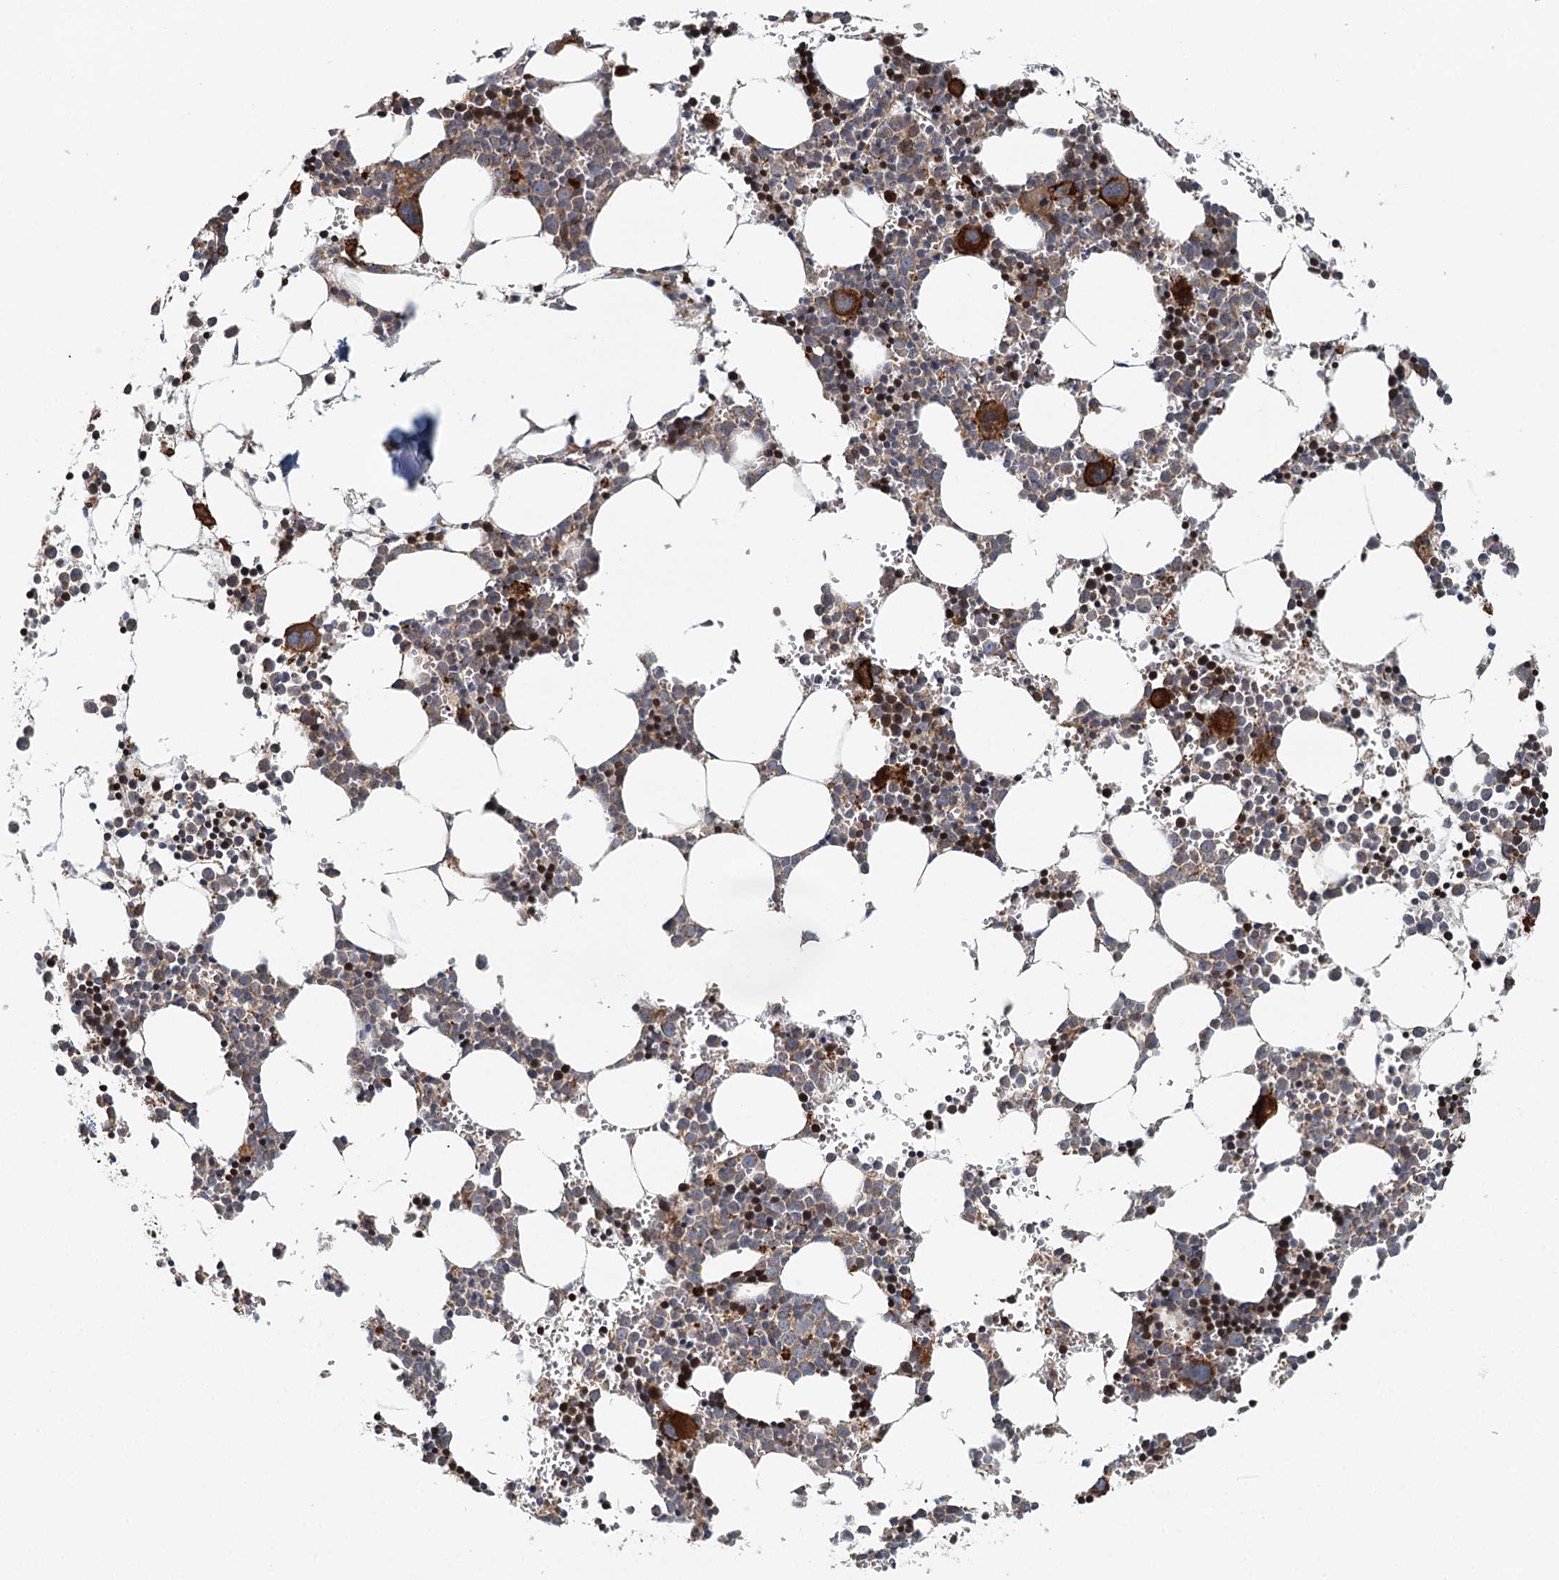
{"staining": {"intensity": "strong", "quantity": "25%-75%", "location": "cytoplasmic/membranous"}, "tissue": "bone marrow", "cell_type": "Hematopoietic cells", "image_type": "normal", "snomed": [{"axis": "morphology", "description": "Normal tissue, NOS"}, {"axis": "topography", "description": "Bone marrow"}], "caption": "About 25%-75% of hematopoietic cells in unremarkable bone marrow demonstrate strong cytoplasmic/membranous protein staining as visualized by brown immunohistochemical staining.", "gene": "ENSG00000273217", "patient": {"sex": "female", "age": 89}}